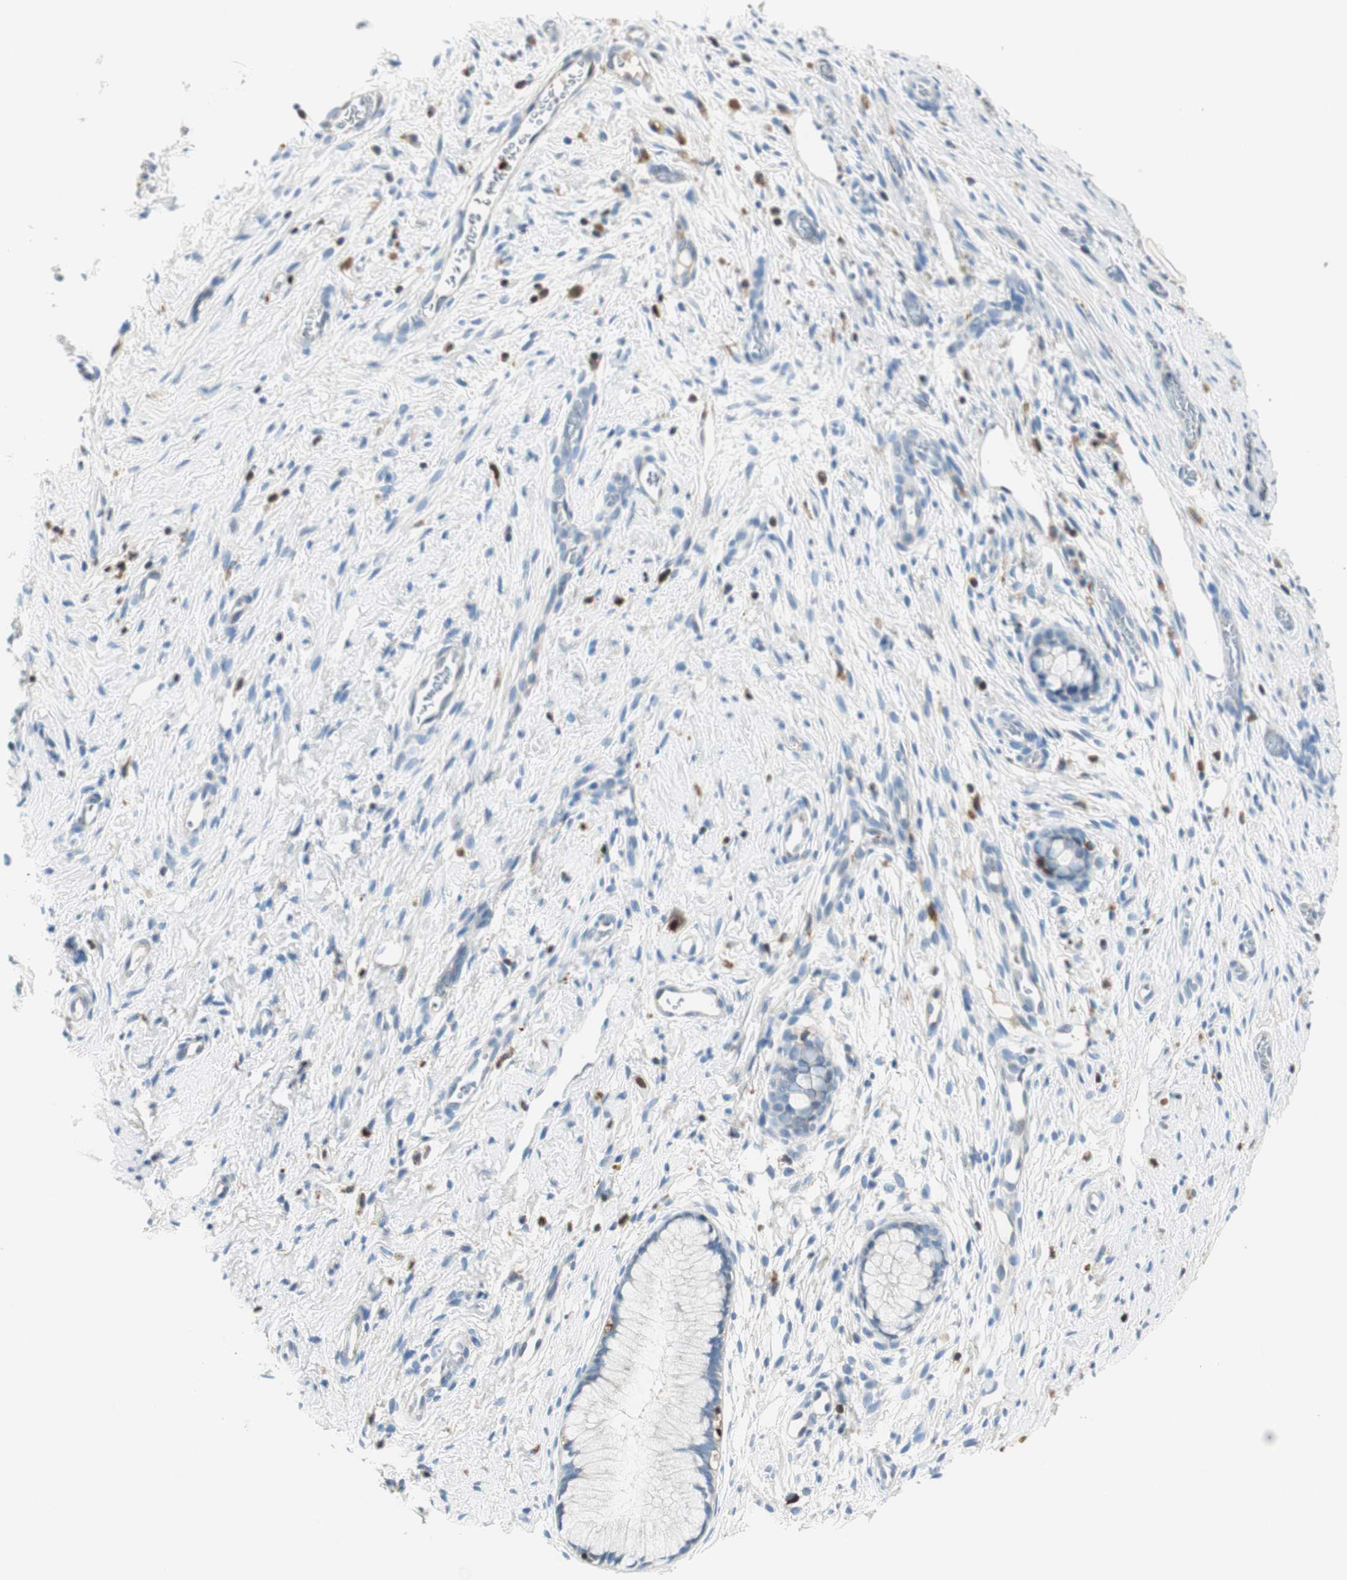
{"staining": {"intensity": "negative", "quantity": "none", "location": "none"}, "tissue": "cervix", "cell_type": "Glandular cells", "image_type": "normal", "snomed": [{"axis": "morphology", "description": "Normal tissue, NOS"}, {"axis": "topography", "description": "Cervix"}], "caption": "There is no significant positivity in glandular cells of cervix. (Stains: DAB (3,3'-diaminobenzidine) immunohistochemistry with hematoxylin counter stain, Microscopy: brightfield microscopy at high magnification).", "gene": "COTL1", "patient": {"sex": "female", "age": 65}}